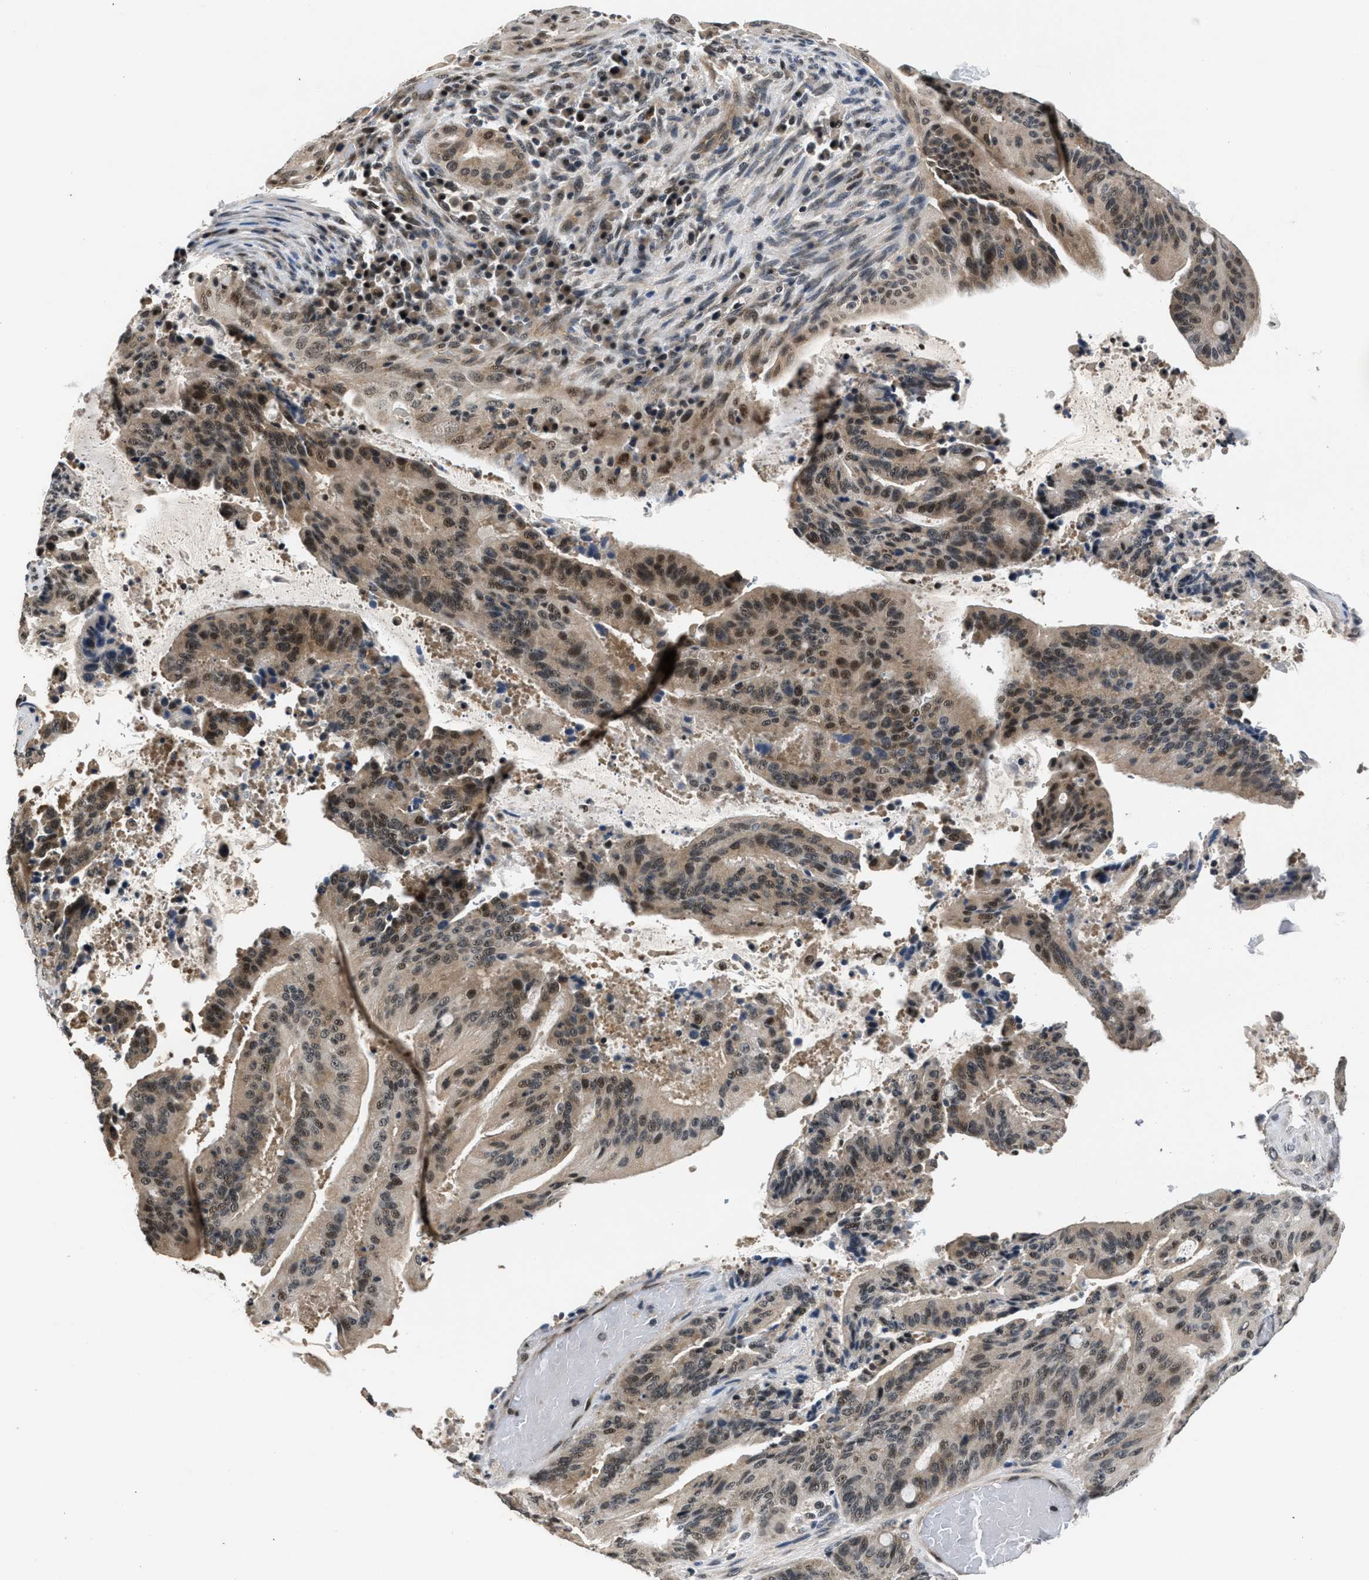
{"staining": {"intensity": "moderate", "quantity": "25%-75%", "location": "cytoplasmic/membranous,nuclear"}, "tissue": "liver cancer", "cell_type": "Tumor cells", "image_type": "cancer", "snomed": [{"axis": "morphology", "description": "Normal tissue, NOS"}, {"axis": "morphology", "description": "Cholangiocarcinoma"}, {"axis": "topography", "description": "Liver"}, {"axis": "topography", "description": "Peripheral nerve tissue"}], "caption": "IHC photomicrograph of human liver cancer stained for a protein (brown), which shows medium levels of moderate cytoplasmic/membranous and nuclear staining in approximately 25%-75% of tumor cells.", "gene": "RBM33", "patient": {"sex": "female", "age": 73}}